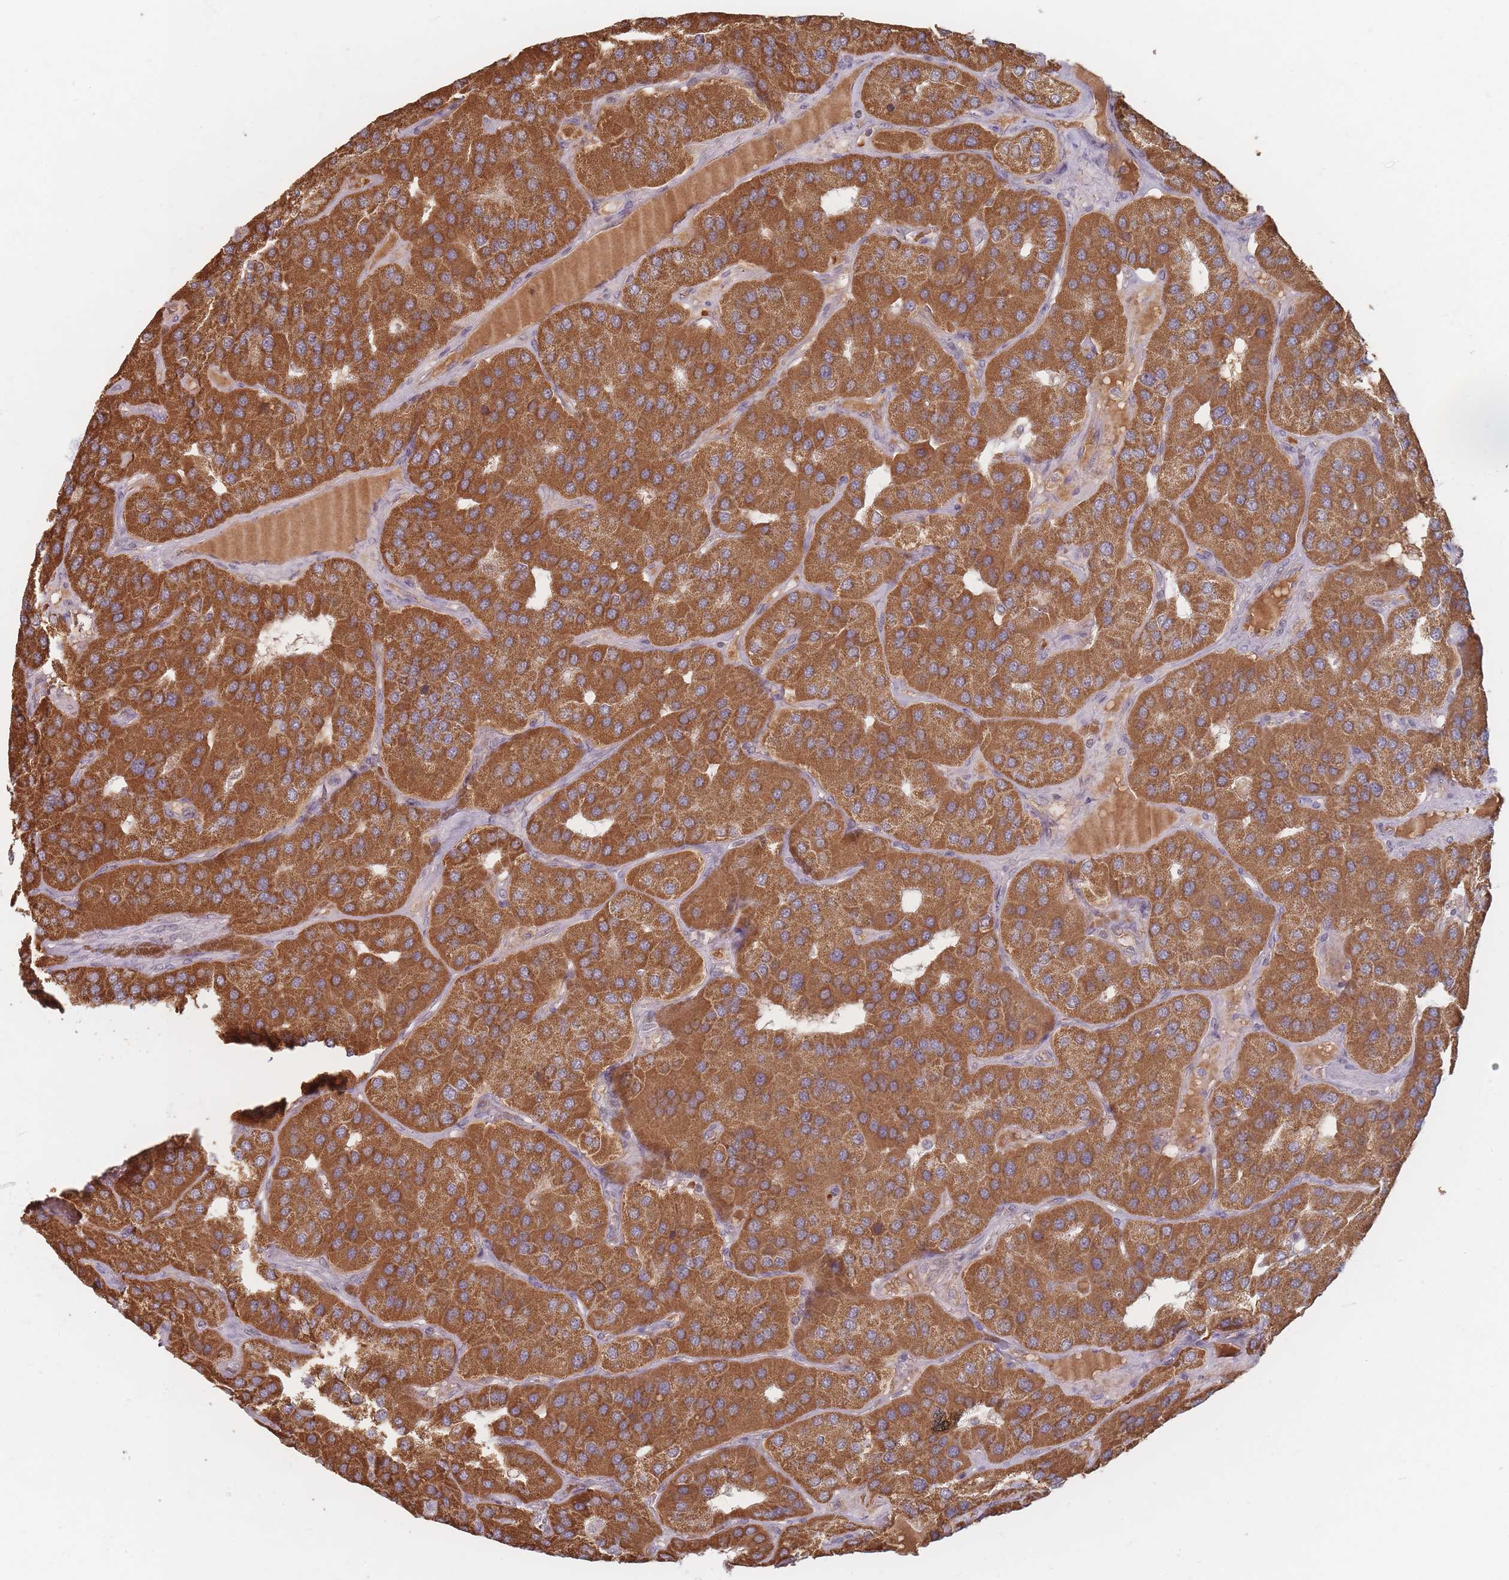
{"staining": {"intensity": "strong", "quantity": ">75%", "location": "cytoplasmic/membranous"}, "tissue": "parathyroid gland", "cell_type": "Glandular cells", "image_type": "normal", "snomed": [{"axis": "morphology", "description": "Normal tissue, NOS"}, {"axis": "morphology", "description": "Adenoma, NOS"}, {"axis": "topography", "description": "Parathyroid gland"}], "caption": "Immunohistochemistry (IHC) of normal parathyroid gland shows high levels of strong cytoplasmic/membranous staining in about >75% of glandular cells.", "gene": "OR2M4", "patient": {"sex": "female", "age": 86}}